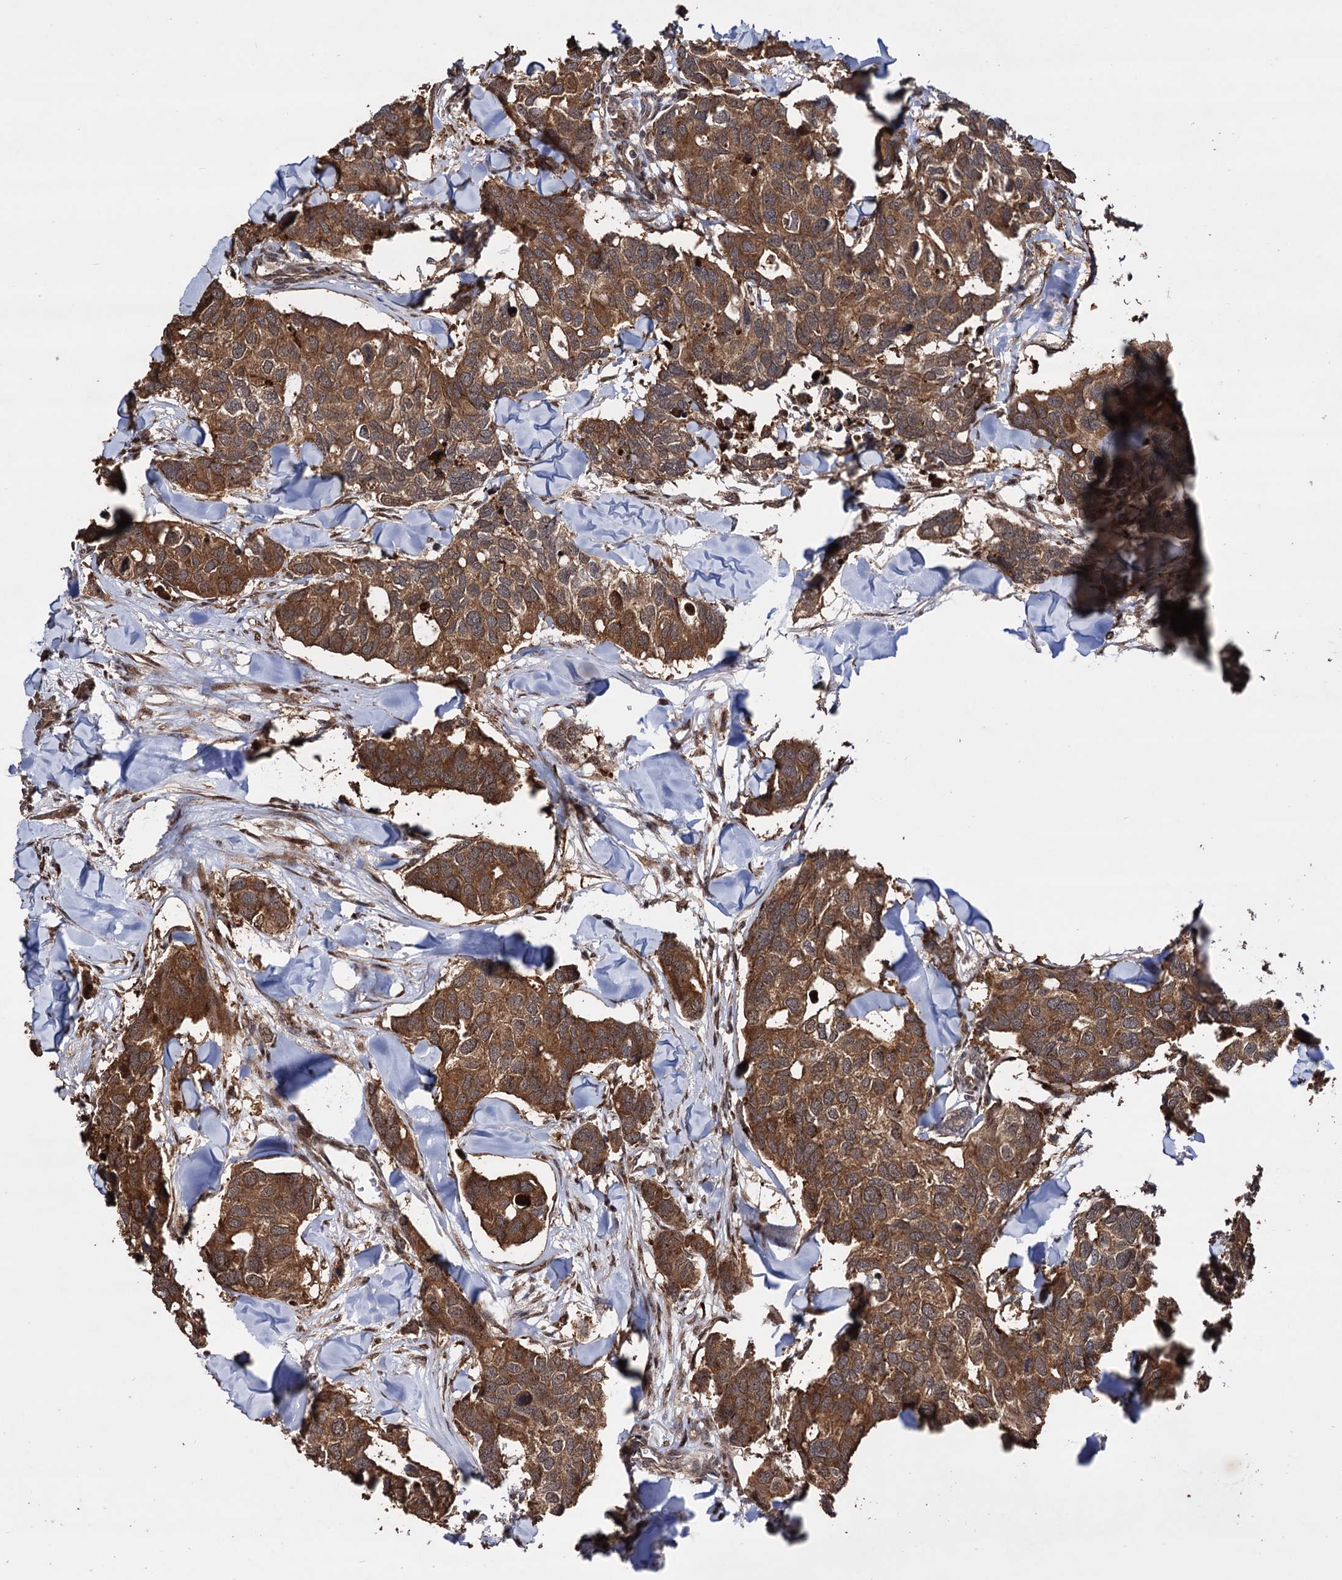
{"staining": {"intensity": "moderate", "quantity": ">75%", "location": "cytoplasmic/membranous"}, "tissue": "breast cancer", "cell_type": "Tumor cells", "image_type": "cancer", "snomed": [{"axis": "morphology", "description": "Duct carcinoma"}, {"axis": "topography", "description": "Breast"}], "caption": "This is an image of immunohistochemistry (IHC) staining of breast cancer (intraductal carcinoma), which shows moderate positivity in the cytoplasmic/membranous of tumor cells.", "gene": "PIGB", "patient": {"sex": "female", "age": 83}}